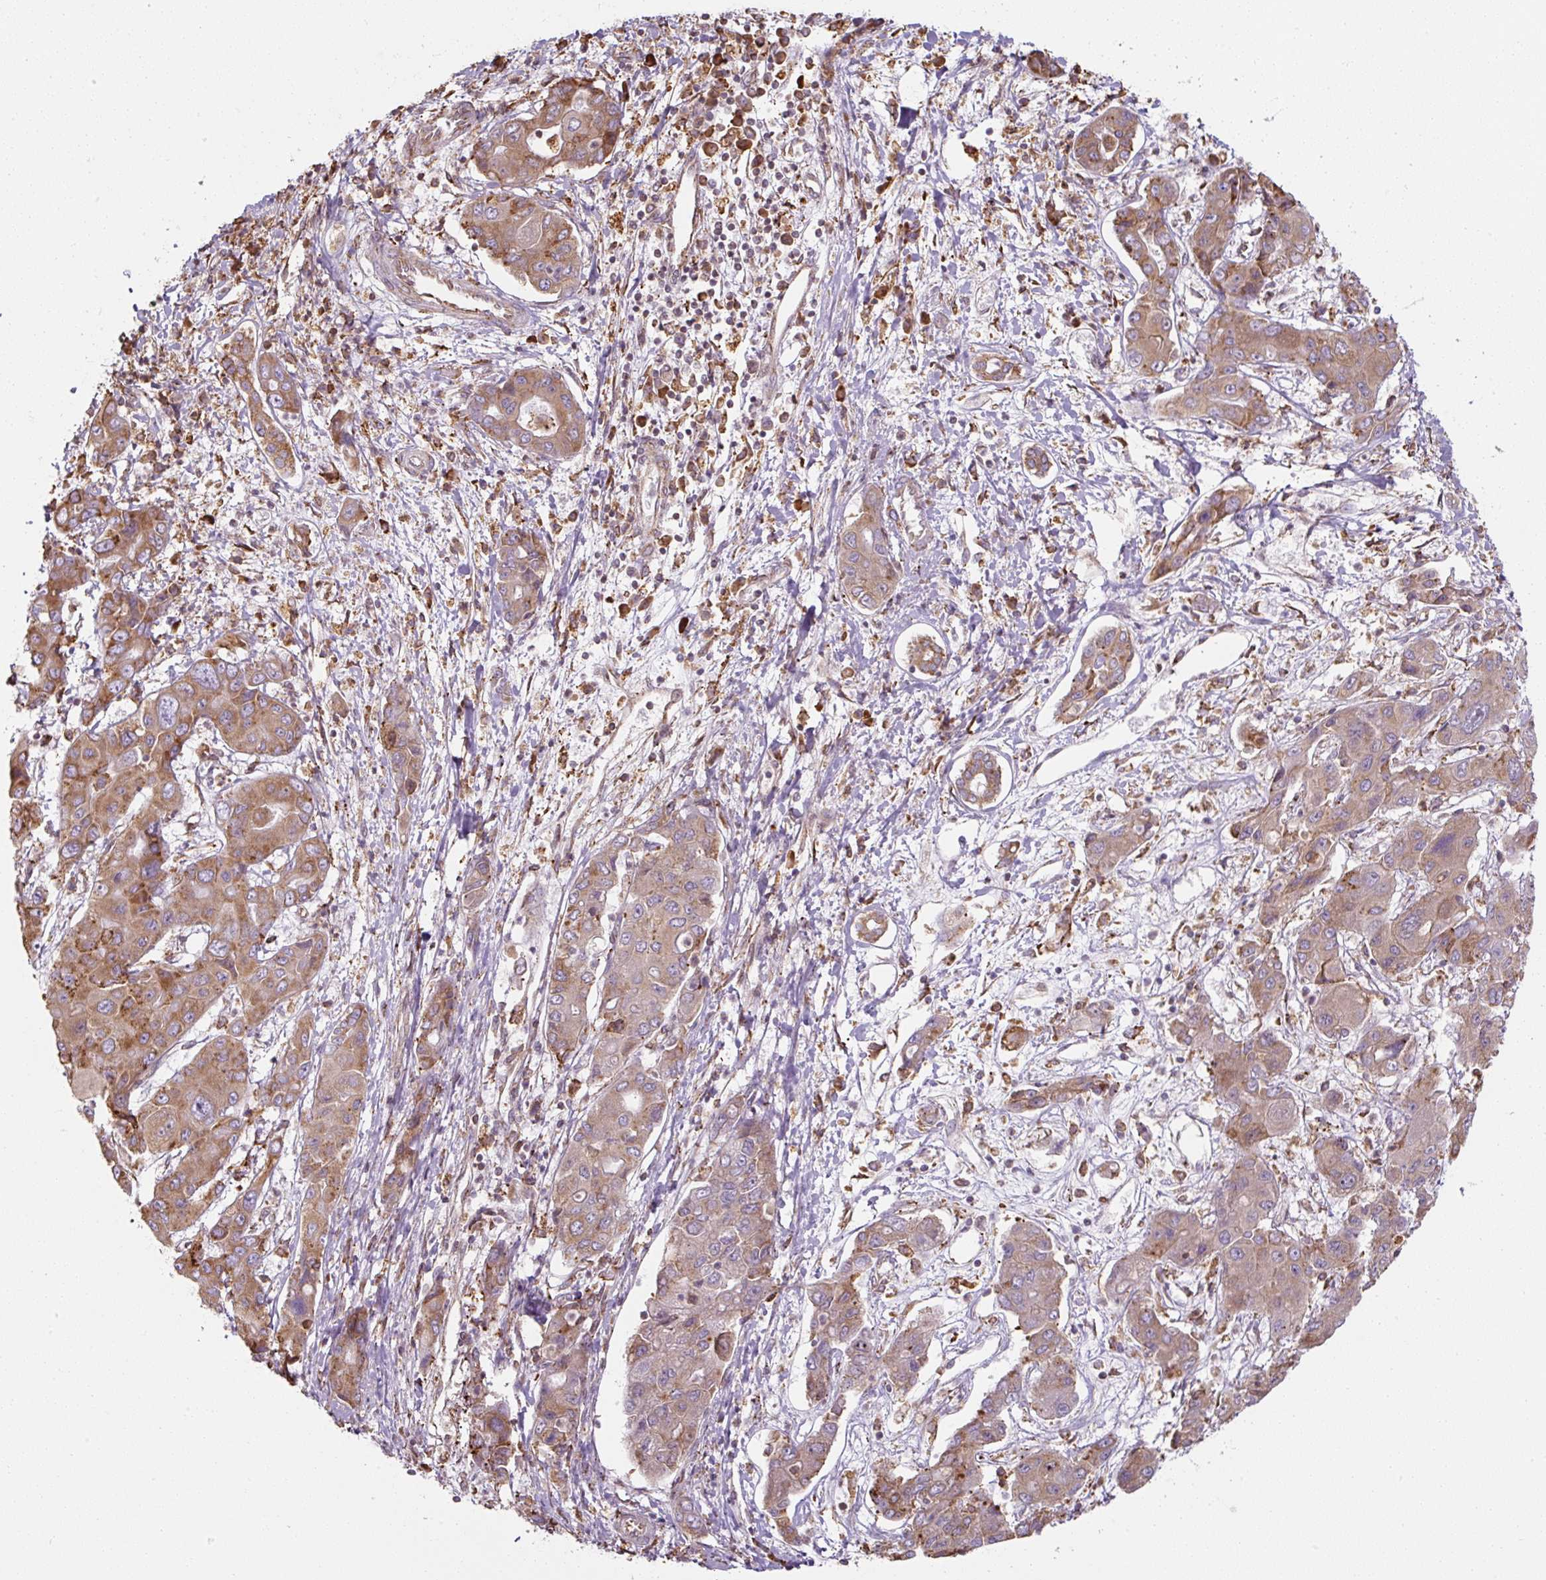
{"staining": {"intensity": "moderate", "quantity": ">75%", "location": "cytoplasmic/membranous"}, "tissue": "liver cancer", "cell_type": "Tumor cells", "image_type": "cancer", "snomed": [{"axis": "morphology", "description": "Cholangiocarcinoma"}, {"axis": "topography", "description": "Liver"}], "caption": "IHC of human liver cancer (cholangiocarcinoma) exhibits medium levels of moderate cytoplasmic/membranous expression in approximately >75% of tumor cells.", "gene": "PRKCSH", "patient": {"sex": "male", "age": 67}}